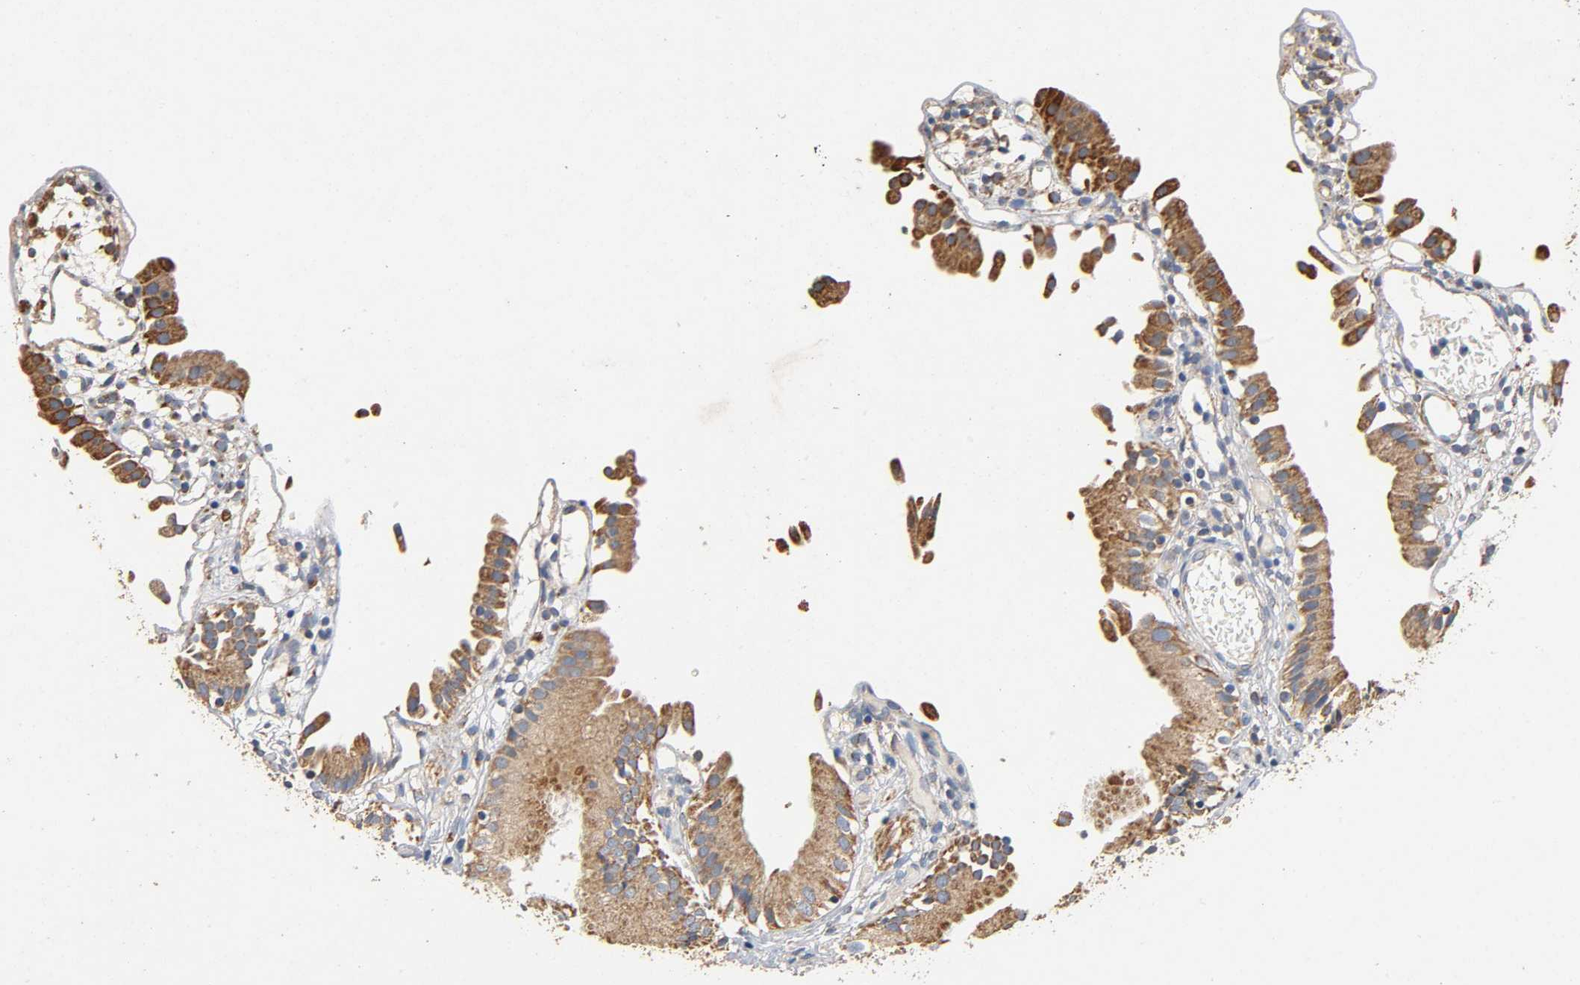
{"staining": {"intensity": "moderate", "quantity": ">75%", "location": "cytoplasmic/membranous"}, "tissue": "gallbladder", "cell_type": "Glandular cells", "image_type": "normal", "snomed": [{"axis": "morphology", "description": "Normal tissue, NOS"}, {"axis": "topography", "description": "Gallbladder"}], "caption": "A brown stain labels moderate cytoplasmic/membranous expression of a protein in glandular cells of benign human gallbladder. The staining is performed using DAB brown chromogen to label protein expression. The nuclei are counter-stained blue using hematoxylin.", "gene": "NDUFS3", "patient": {"sex": "male", "age": 65}}